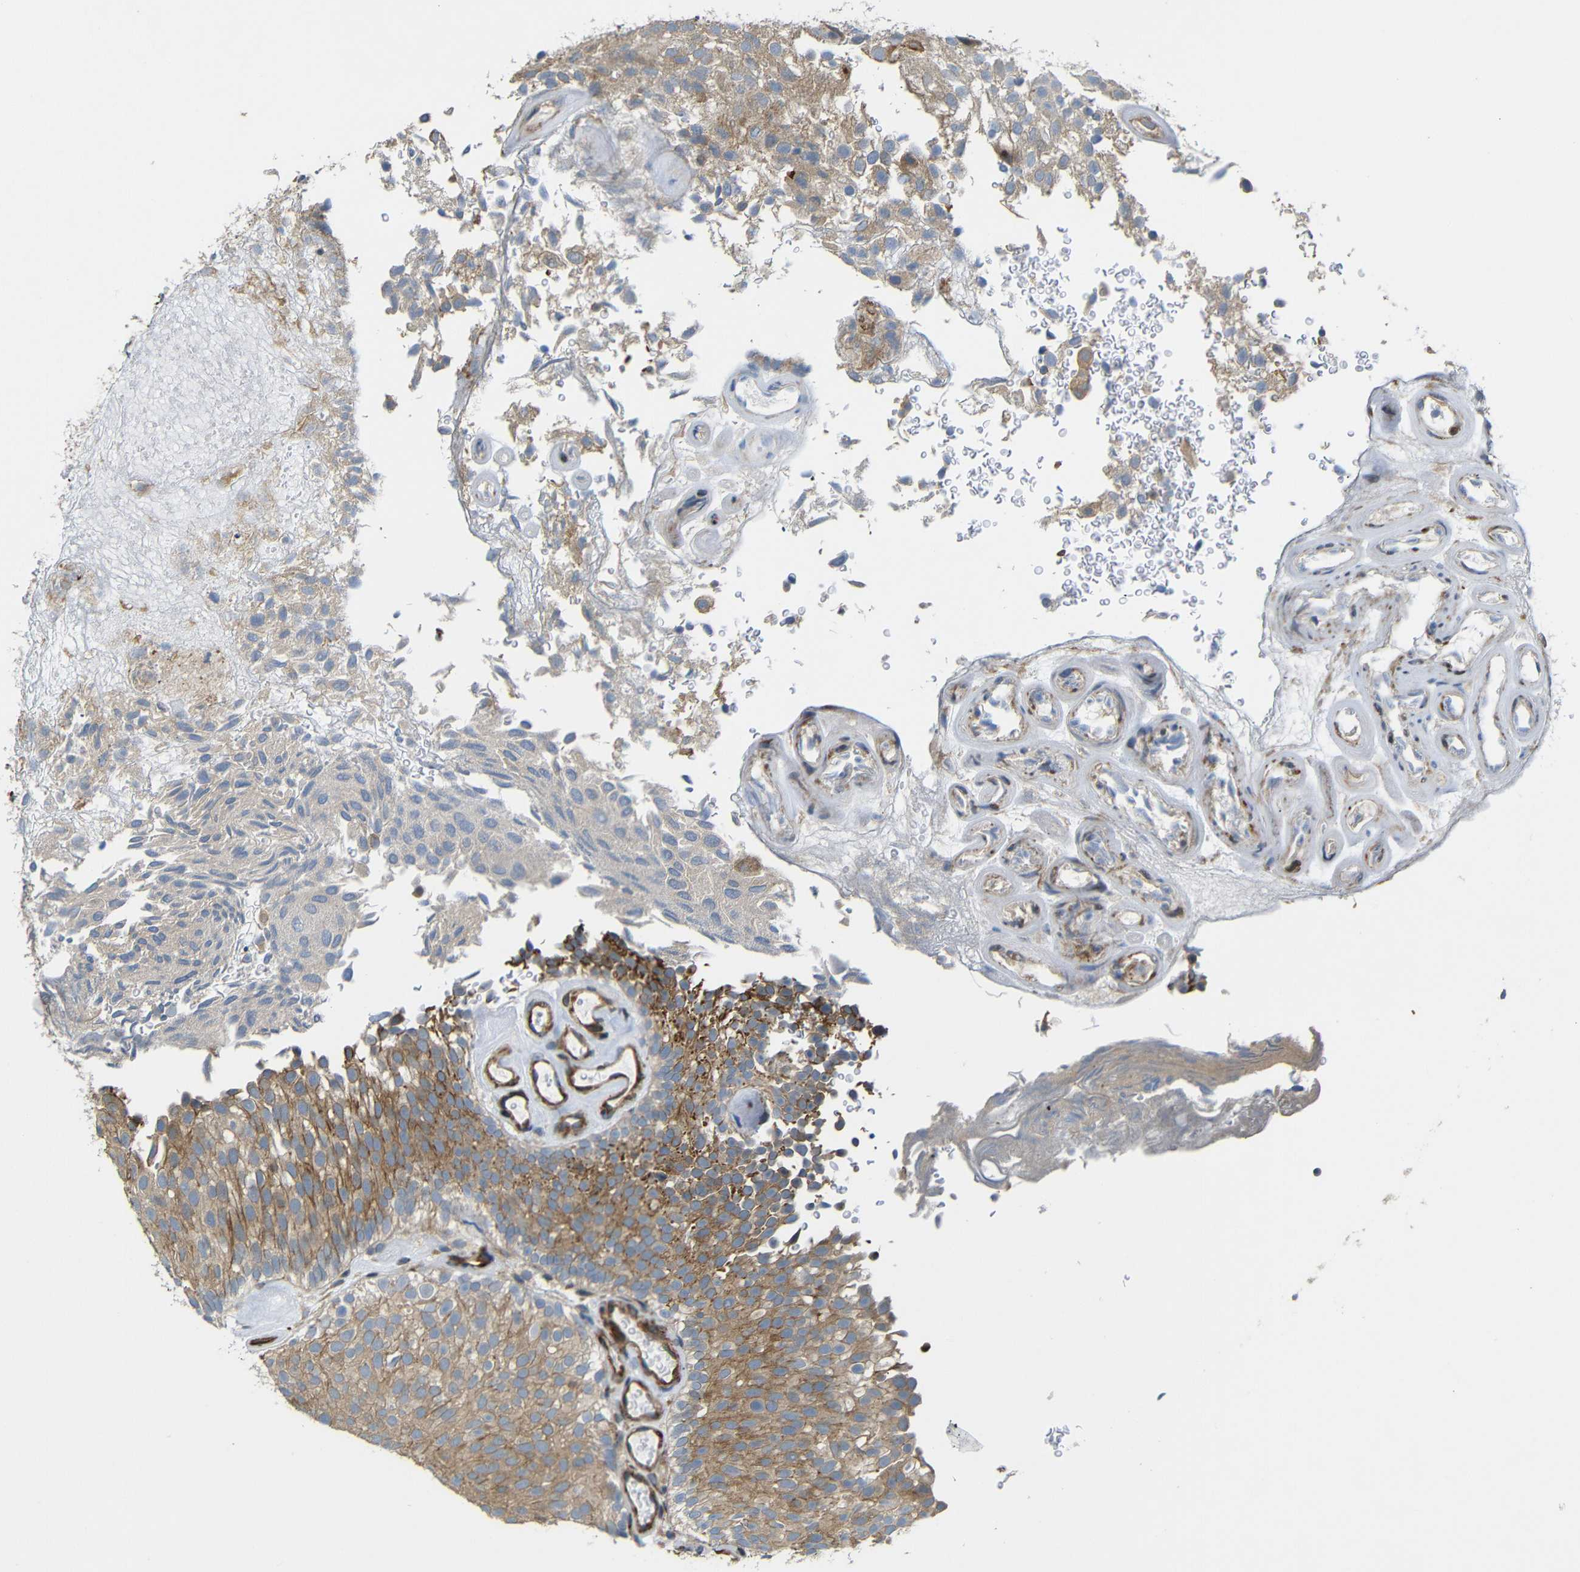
{"staining": {"intensity": "moderate", "quantity": ">75%", "location": "cytoplasmic/membranous"}, "tissue": "urothelial cancer", "cell_type": "Tumor cells", "image_type": "cancer", "snomed": [{"axis": "morphology", "description": "Urothelial carcinoma, Low grade"}, {"axis": "topography", "description": "Urinary bladder"}], "caption": "About >75% of tumor cells in low-grade urothelial carcinoma show moderate cytoplasmic/membranous protein expression as visualized by brown immunohistochemical staining.", "gene": "P3H2", "patient": {"sex": "male", "age": 78}}